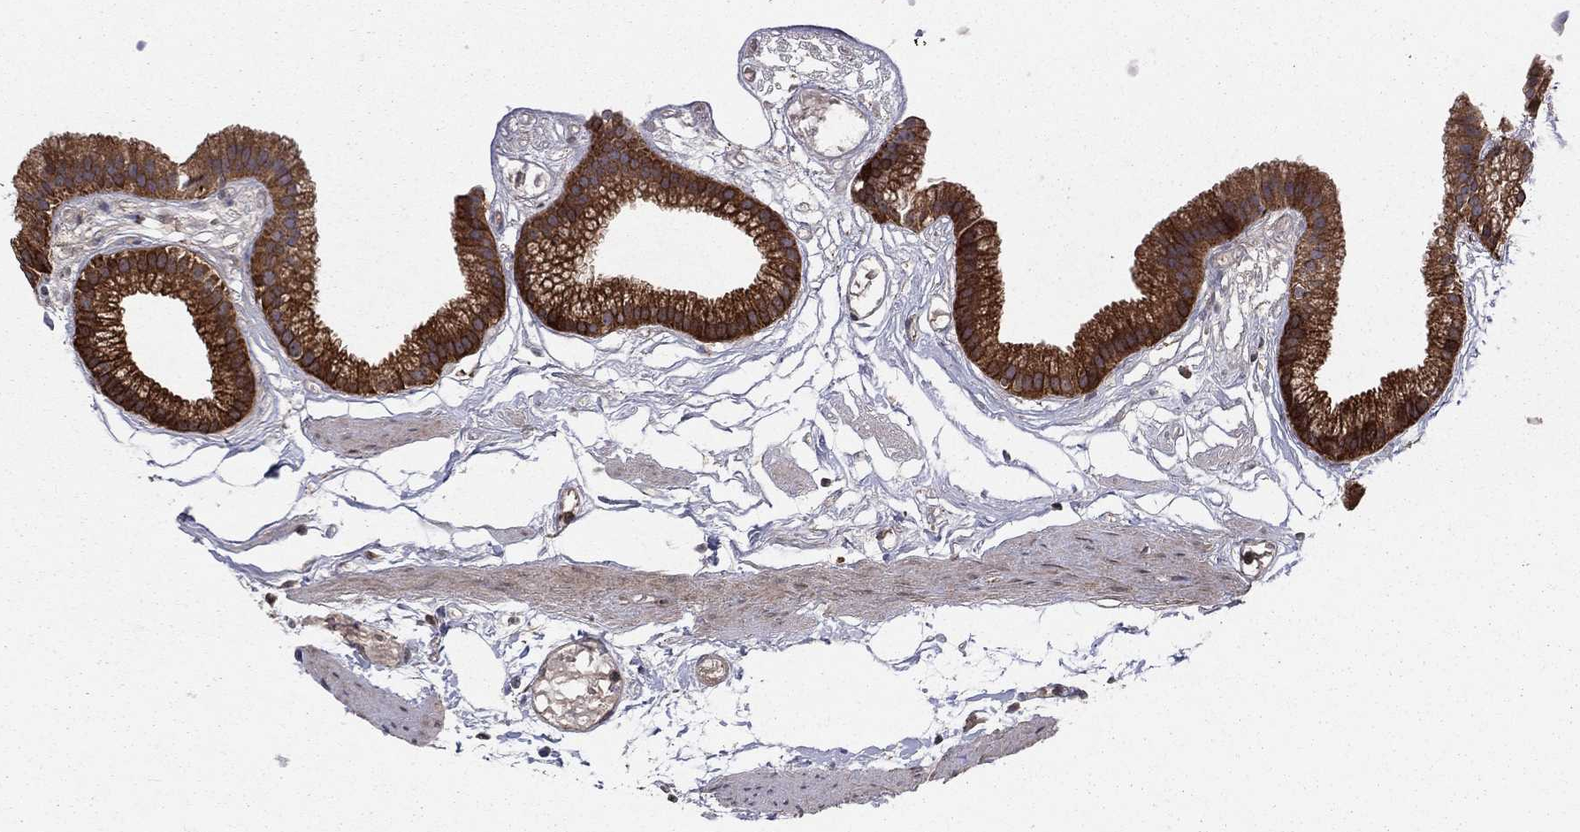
{"staining": {"intensity": "strong", "quantity": ">75%", "location": "cytoplasmic/membranous"}, "tissue": "gallbladder", "cell_type": "Glandular cells", "image_type": "normal", "snomed": [{"axis": "morphology", "description": "Normal tissue, NOS"}, {"axis": "topography", "description": "Gallbladder"}], "caption": "Protein expression analysis of normal human gallbladder reveals strong cytoplasmic/membranous positivity in about >75% of glandular cells.", "gene": "BABAM2", "patient": {"sex": "female", "age": 45}}